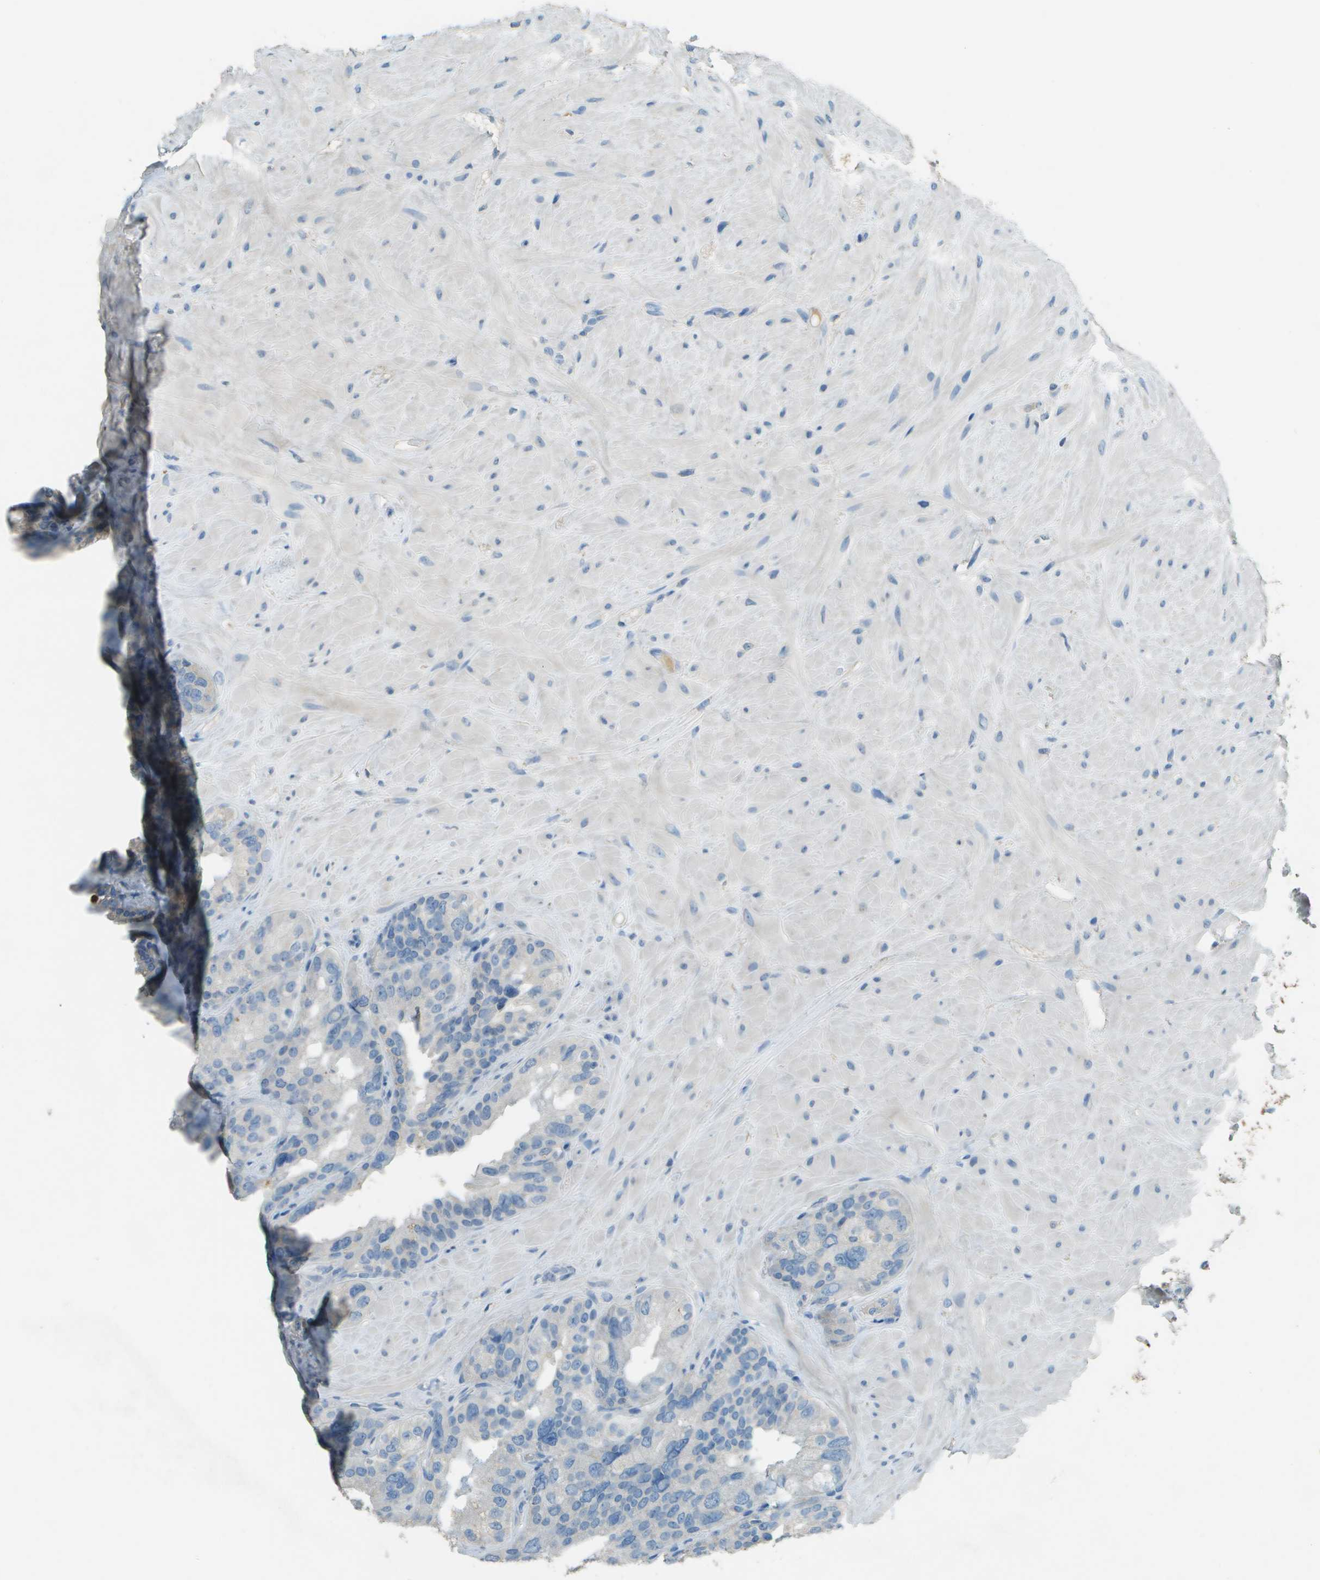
{"staining": {"intensity": "negative", "quantity": "none", "location": "none"}, "tissue": "seminal vesicle", "cell_type": "Glandular cells", "image_type": "normal", "snomed": [{"axis": "morphology", "description": "Normal tissue, NOS"}, {"axis": "topography", "description": "Seminal veicle"}], "caption": "The IHC photomicrograph has no significant positivity in glandular cells of seminal vesicle. The staining is performed using DAB brown chromogen with nuclei counter-stained in using hematoxylin.", "gene": "LGI2", "patient": {"sex": "male", "age": 68}}